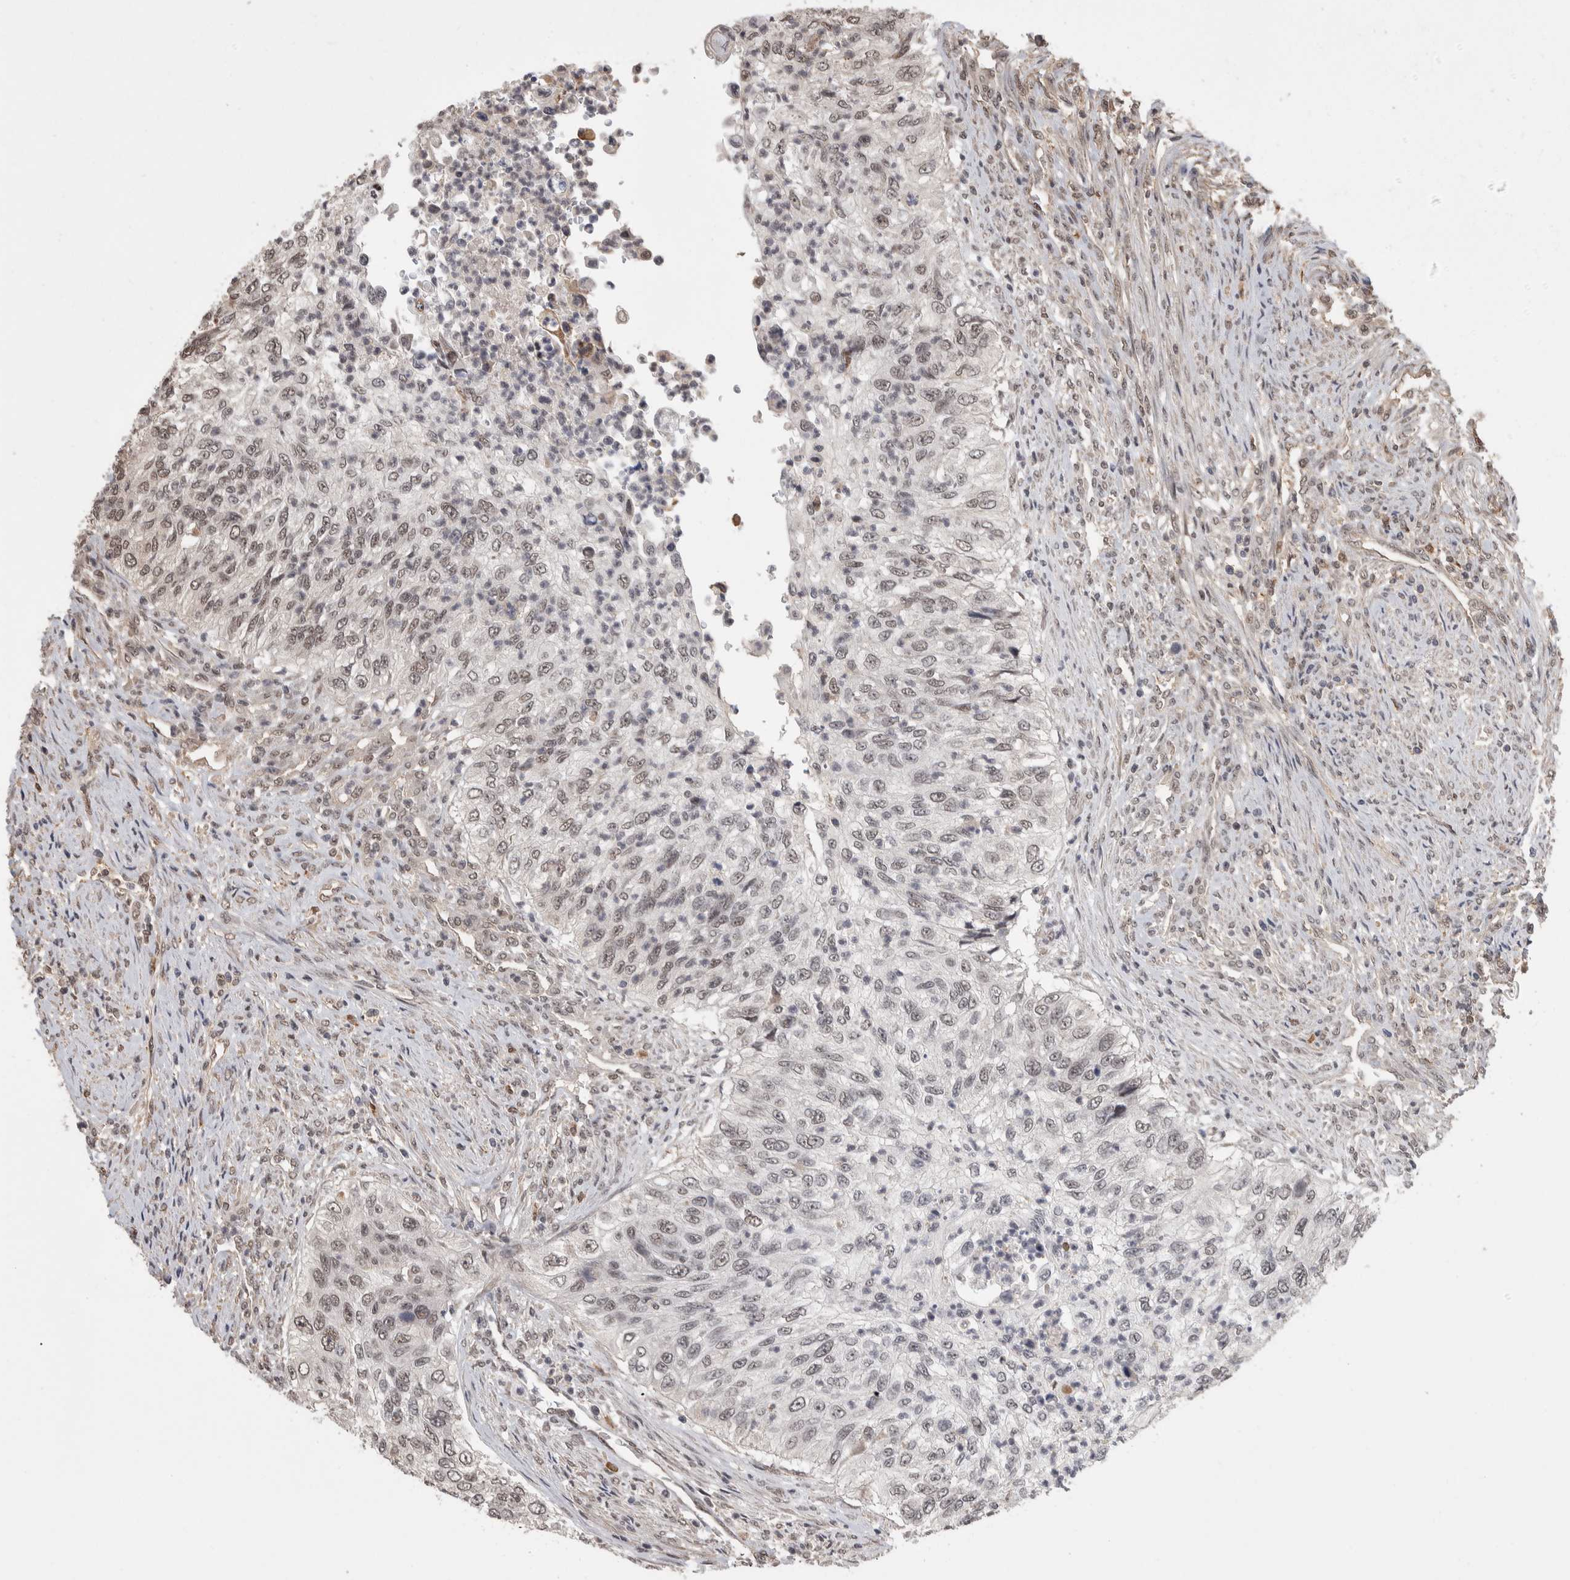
{"staining": {"intensity": "weak", "quantity": ">75%", "location": "nuclear"}, "tissue": "urothelial cancer", "cell_type": "Tumor cells", "image_type": "cancer", "snomed": [{"axis": "morphology", "description": "Urothelial carcinoma, High grade"}, {"axis": "topography", "description": "Urinary bladder"}], "caption": "Brown immunohistochemical staining in urothelial cancer reveals weak nuclear expression in about >75% of tumor cells.", "gene": "ZNF592", "patient": {"sex": "female", "age": 60}}